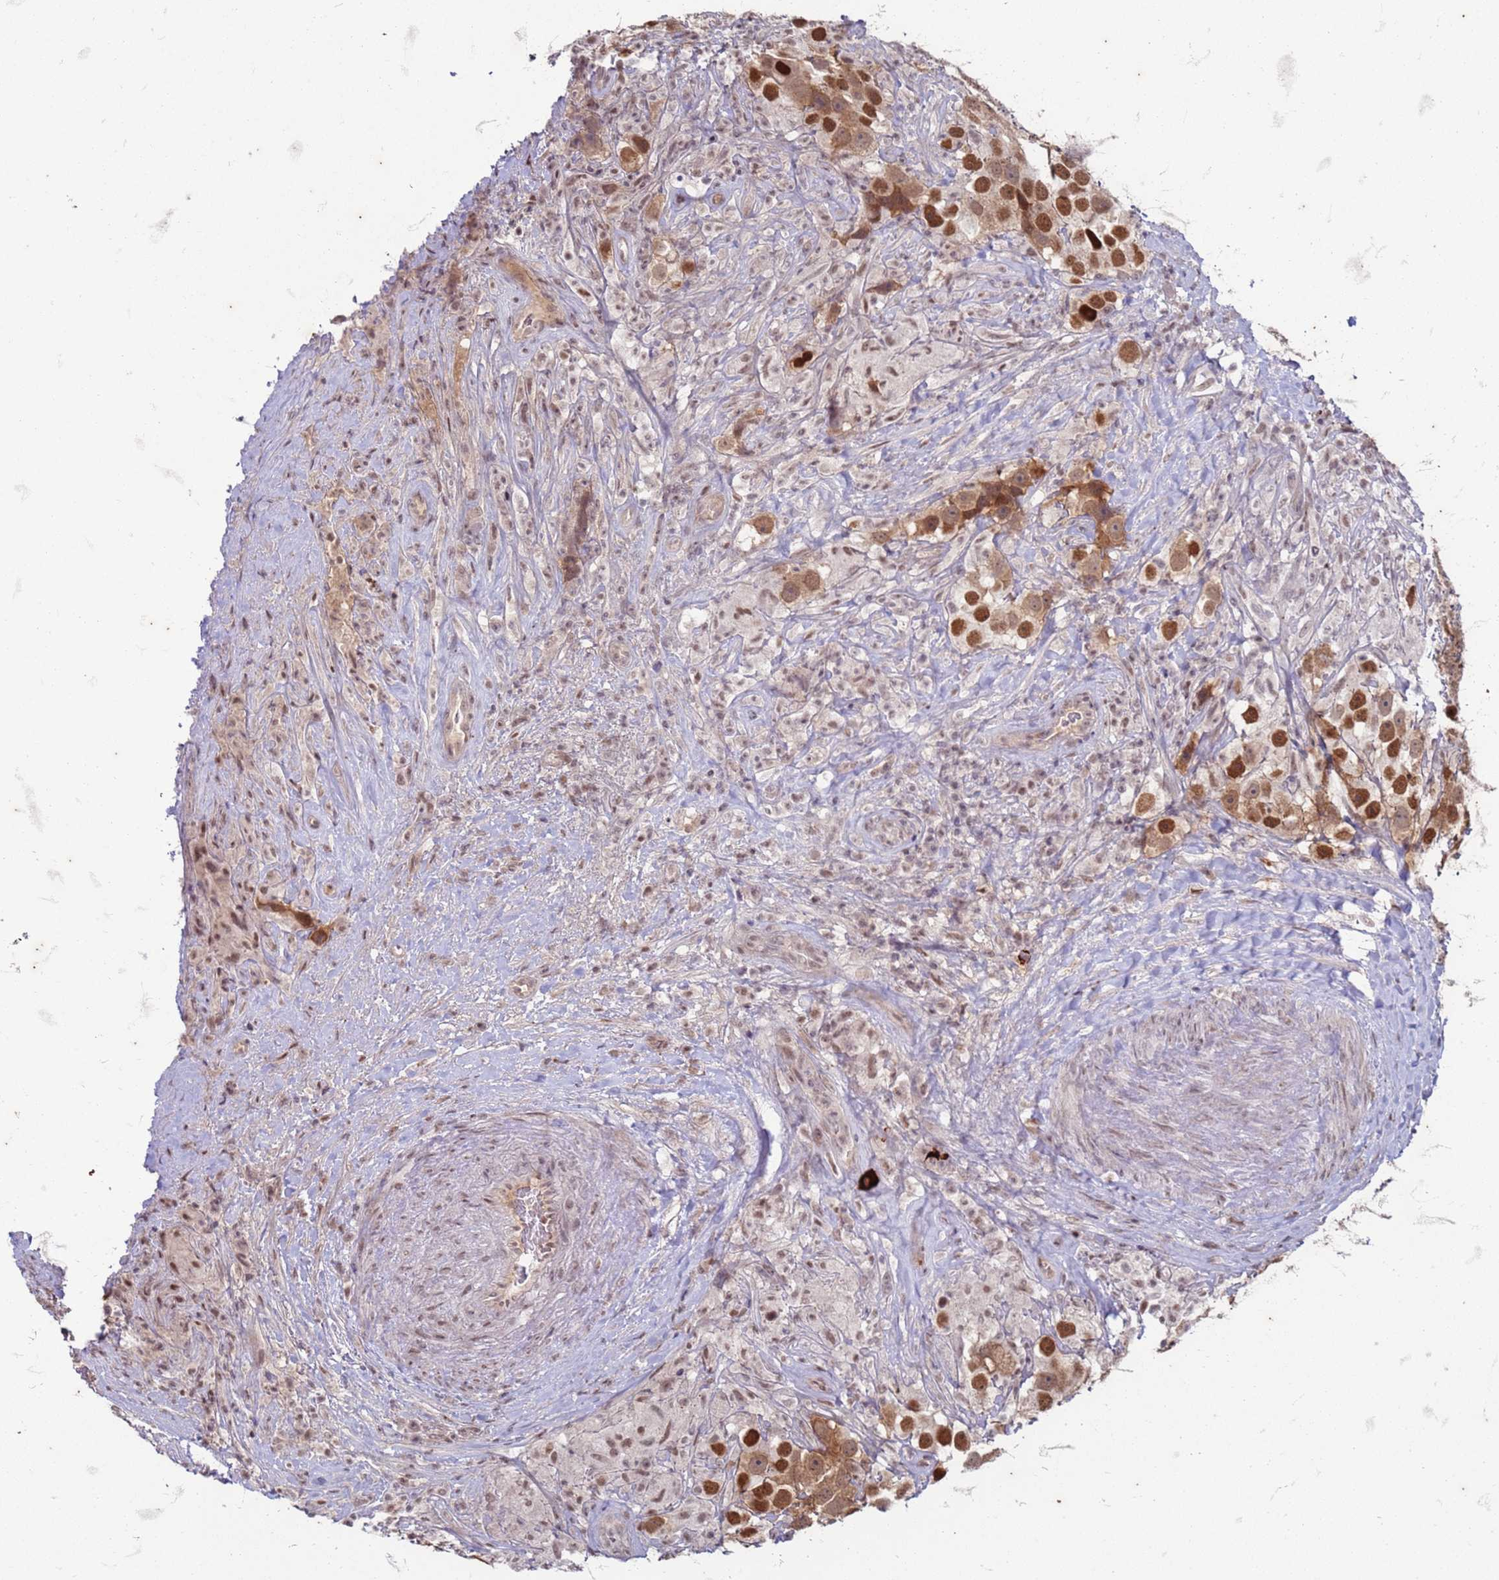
{"staining": {"intensity": "strong", "quantity": ">75%", "location": "nuclear"}, "tissue": "testis cancer", "cell_type": "Tumor cells", "image_type": "cancer", "snomed": [{"axis": "morphology", "description": "Seminoma, NOS"}, {"axis": "topography", "description": "Testis"}], "caption": "A micrograph of human seminoma (testis) stained for a protein shows strong nuclear brown staining in tumor cells.", "gene": "TRMT6", "patient": {"sex": "male", "age": 49}}